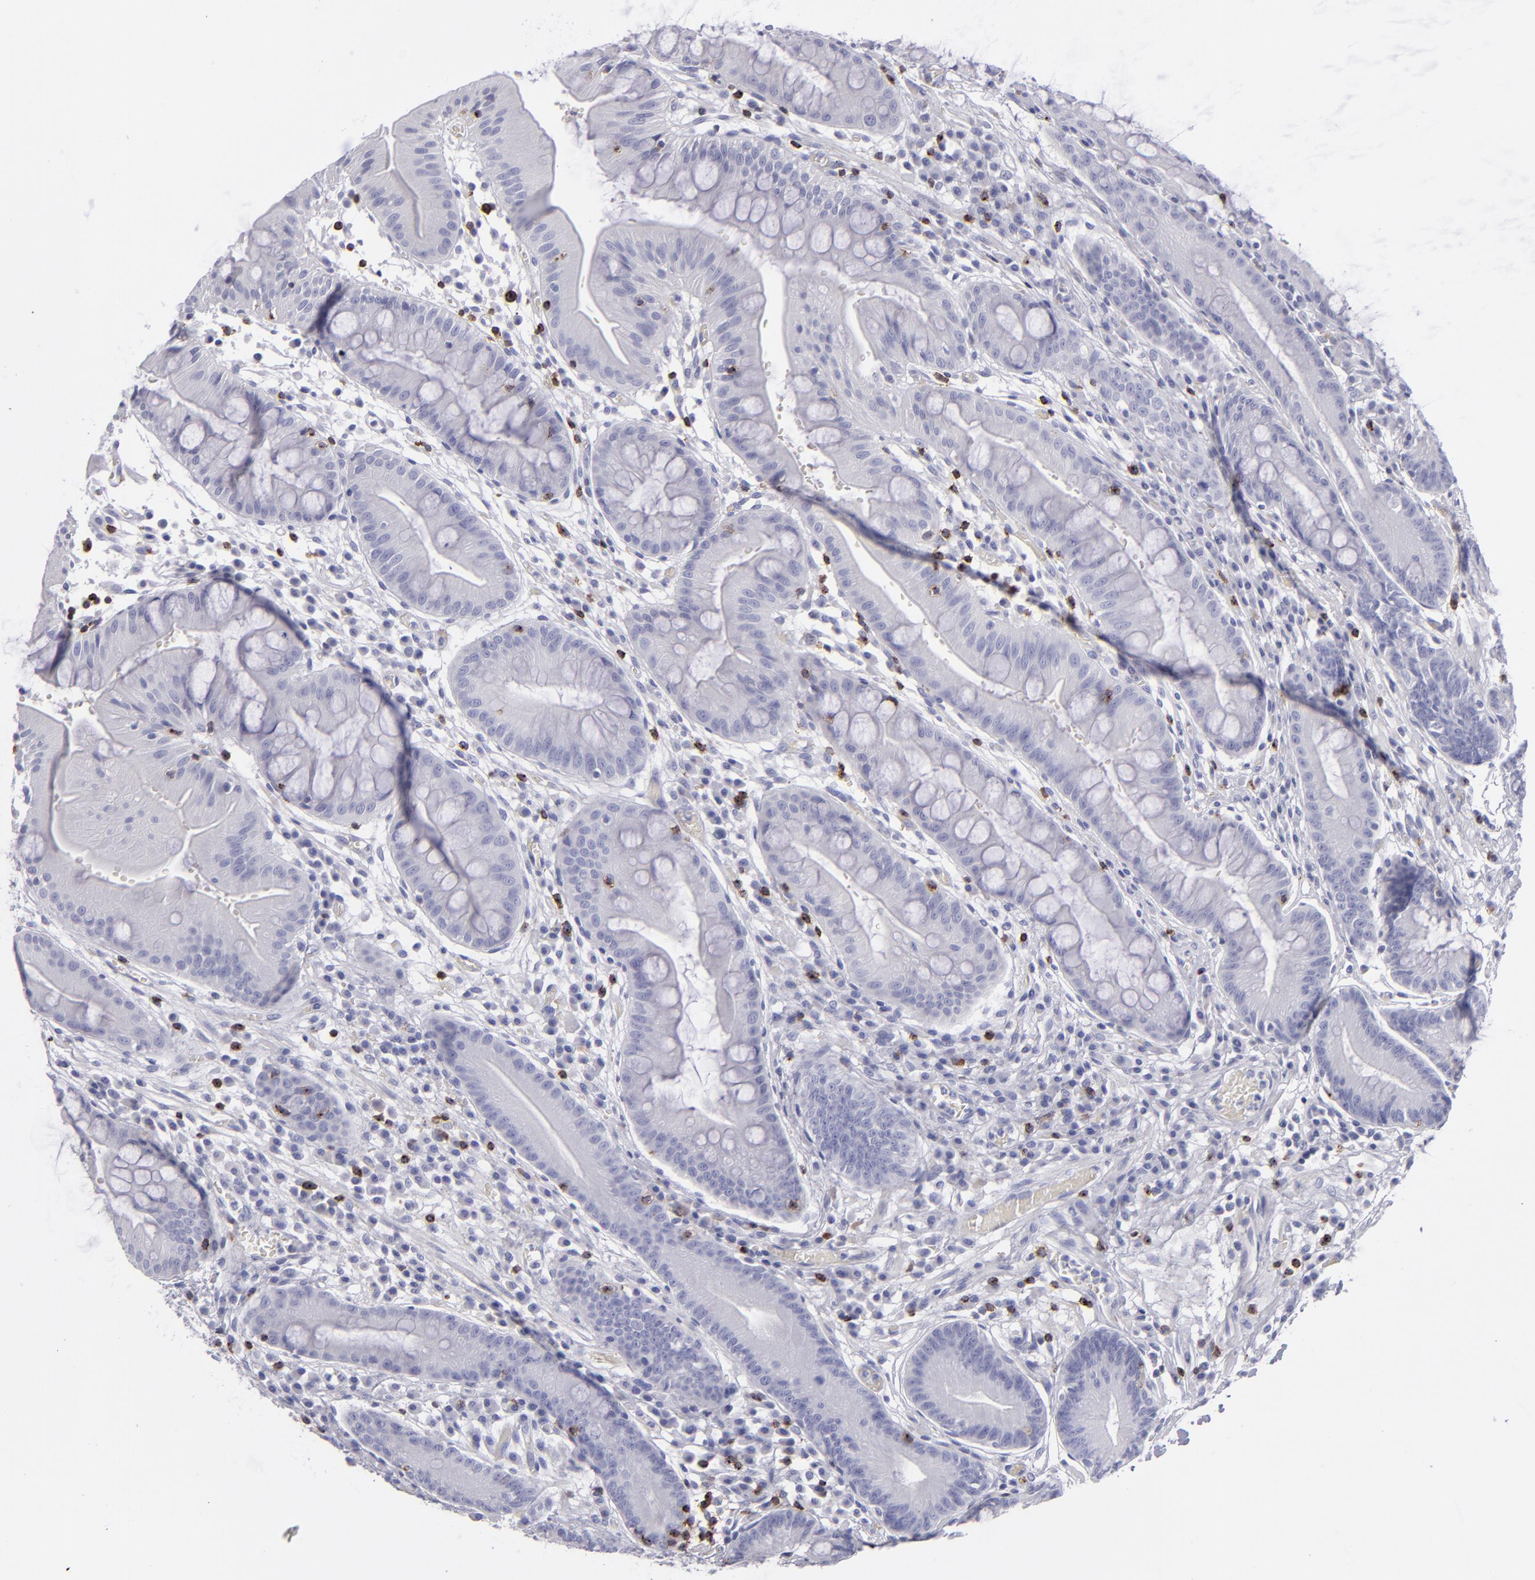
{"staining": {"intensity": "negative", "quantity": "none", "location": "none"}, "tissue": "stomach", "cell_type": "Glandular cells", "image_type": "normal", "snomed": [{"axis": "morphology", "description": "Normal tissue, NOS"}, {"axis": "morphology", "description": "Inflammation, NOS"}, {"axis": "topography", "description": "Stomach, lower"}], "caption": "An image of human stomach is negative for staining in glandular cells. Brightfield microscopy of IHC stained with DAB (3,3'-diaminobenzidine) (brown) and hematoxylin (blue), captured at high magnification.", "gene": "CD2", "patient": {"sex": "male", "age": 59}}